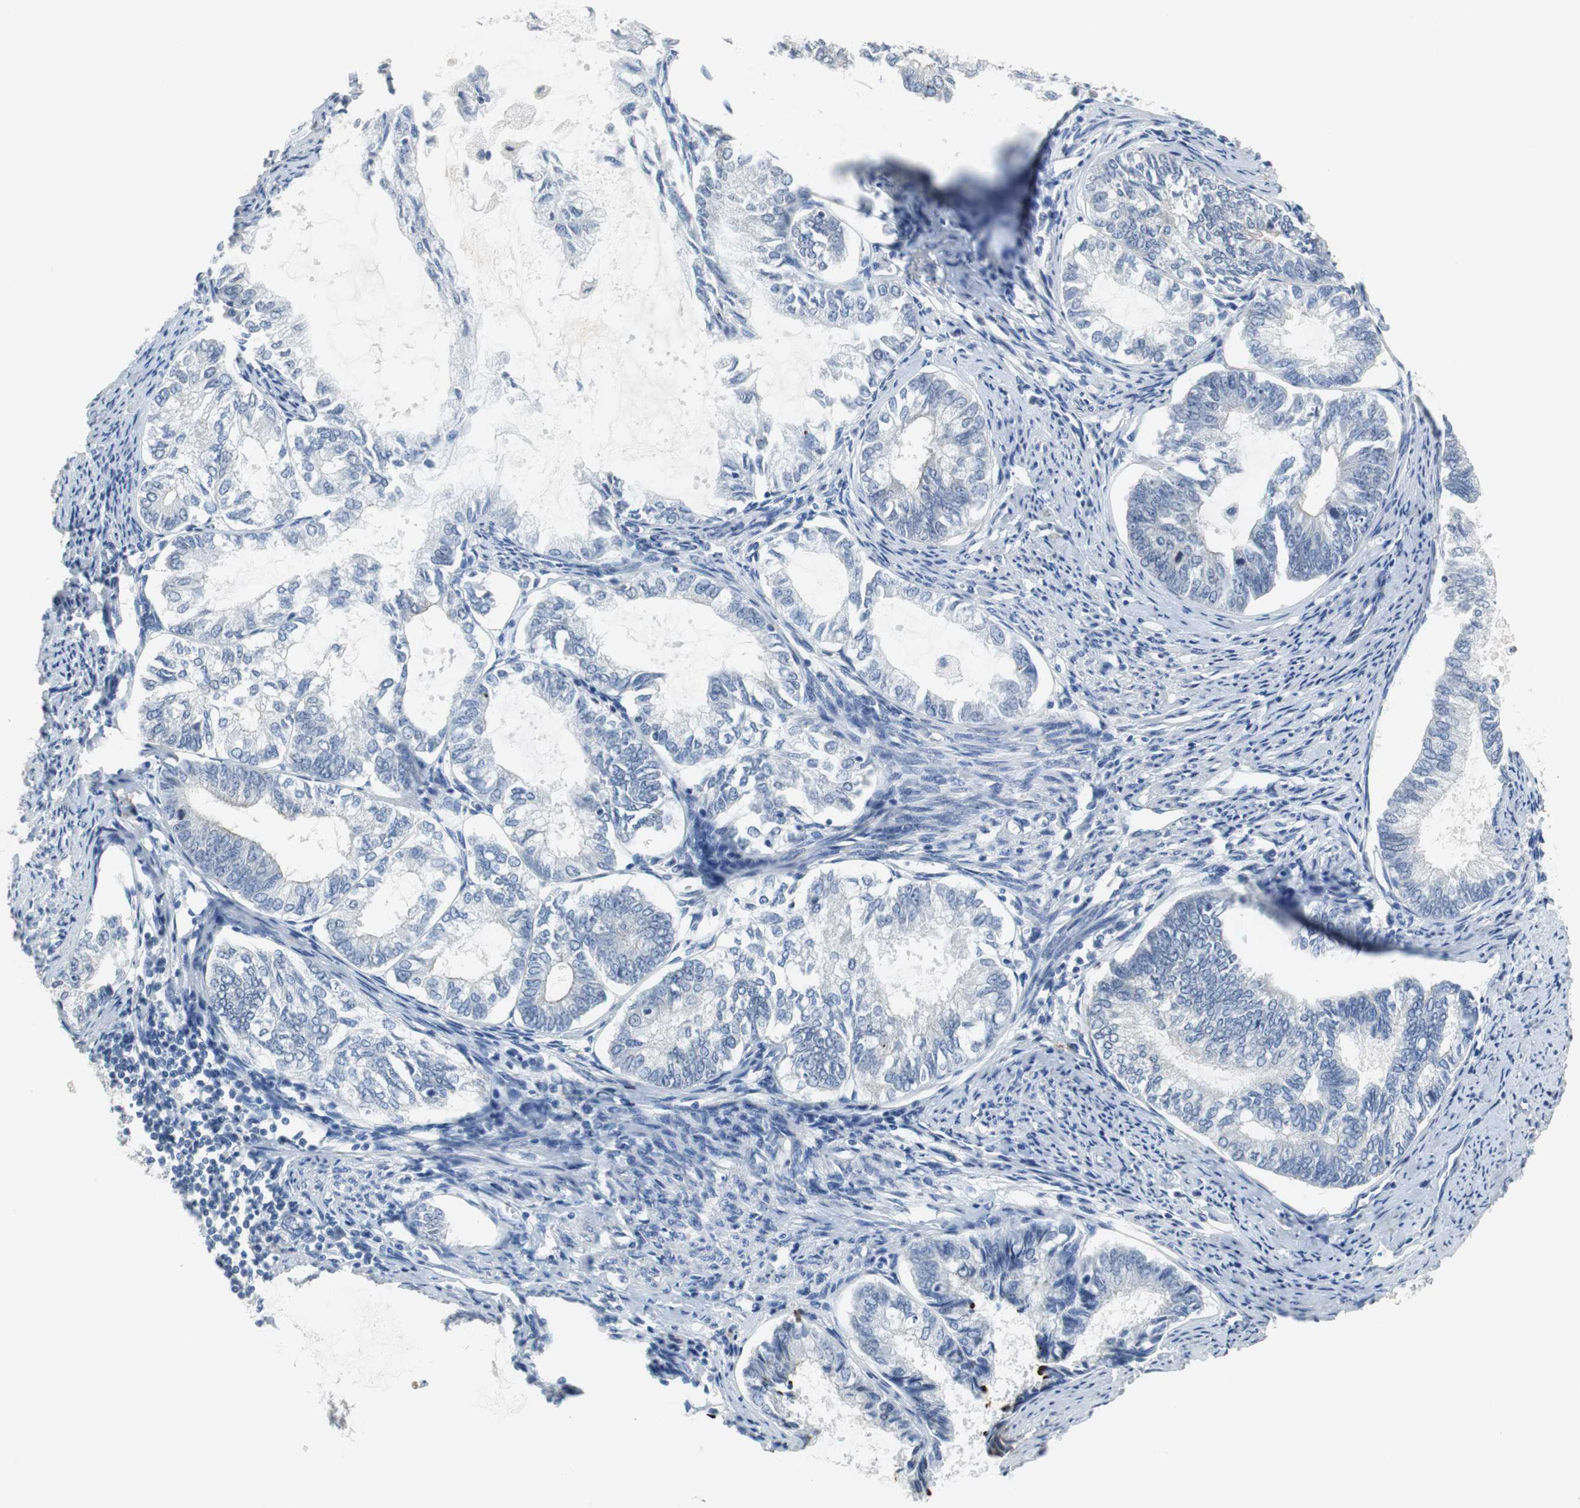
{"staining": {"intensity": "negative", "quantity": "none", "location": "none"}, "tissue": "endometrial cancer", "cell_type": "Tumor cells", "image_type": "cancer", "snomed": [{"axis": "morphology", "description": "Adenocarcinoma, NOS"}, {"axis": "topography", "description": "Endometrium"}], "caption": "Endometrial adenocarcinoma stained for a protein using immunohistochemistry (IHC) reveals no expression tumor cells.", "gene": "MUC7", "patient": {"sex": "female", "age": 86}}